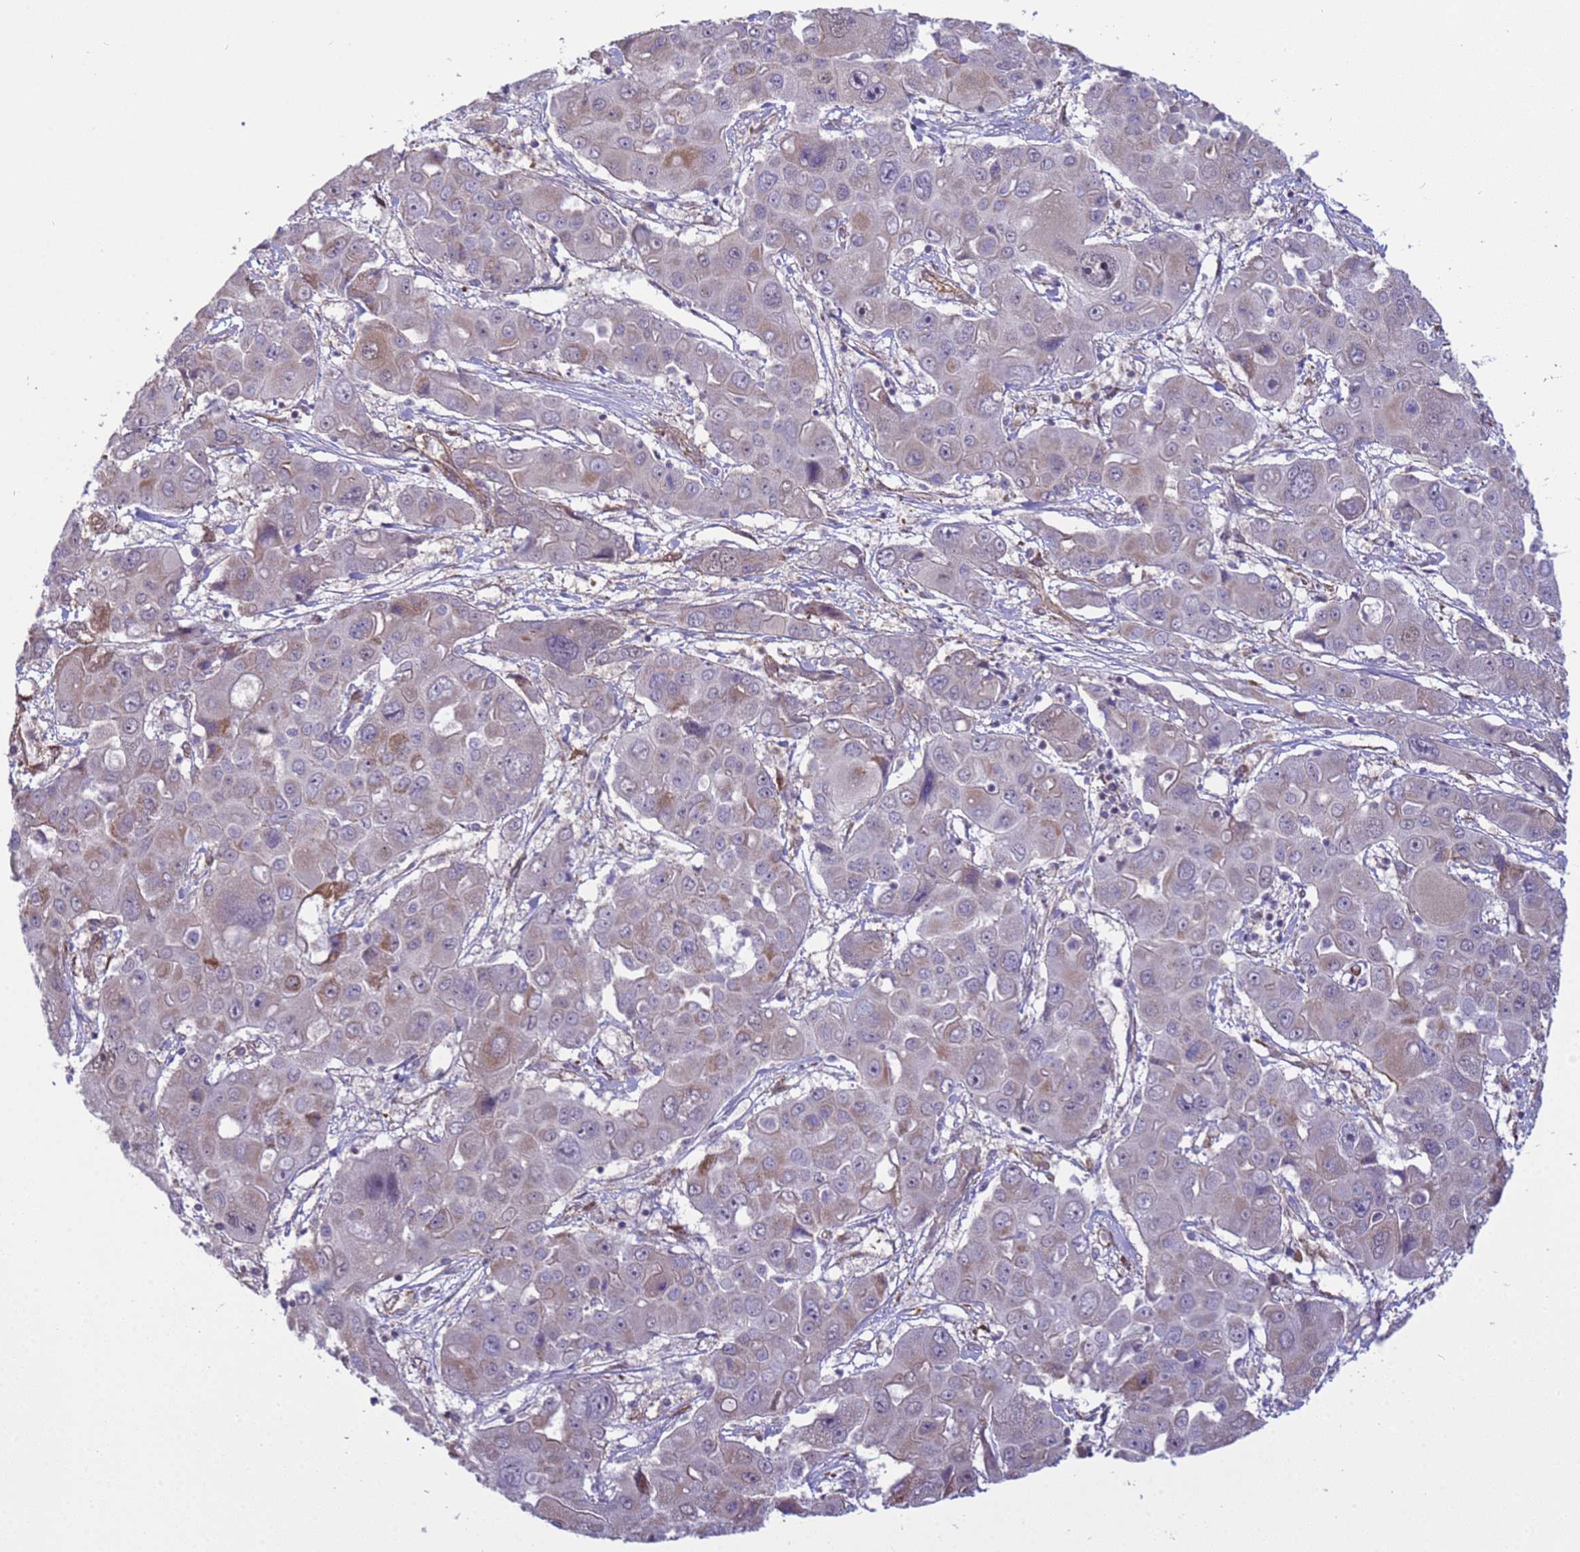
{"staining": {"intensity": "weak", "quantity": "<25%", "location": "cytoplasmic/membranous"}, "tissue": "liver cancer", "cell_type": "Tumor cells", "image_type": "cancer", "snomed": [{"axis": "morphology", "description": "Cholangiocarcinoma"}, {"axis": "topography", "description": "Liver"}], "caption": "Immunohistochemistry (IHC) histopathology image of liver cancer stained for a protein (brown), which displays no positivity in tumor cells. (IHC, brightfield microscopy, high magnification).", "gene": "ITGB4", "patient": {"sex": "male", "age": 67}}